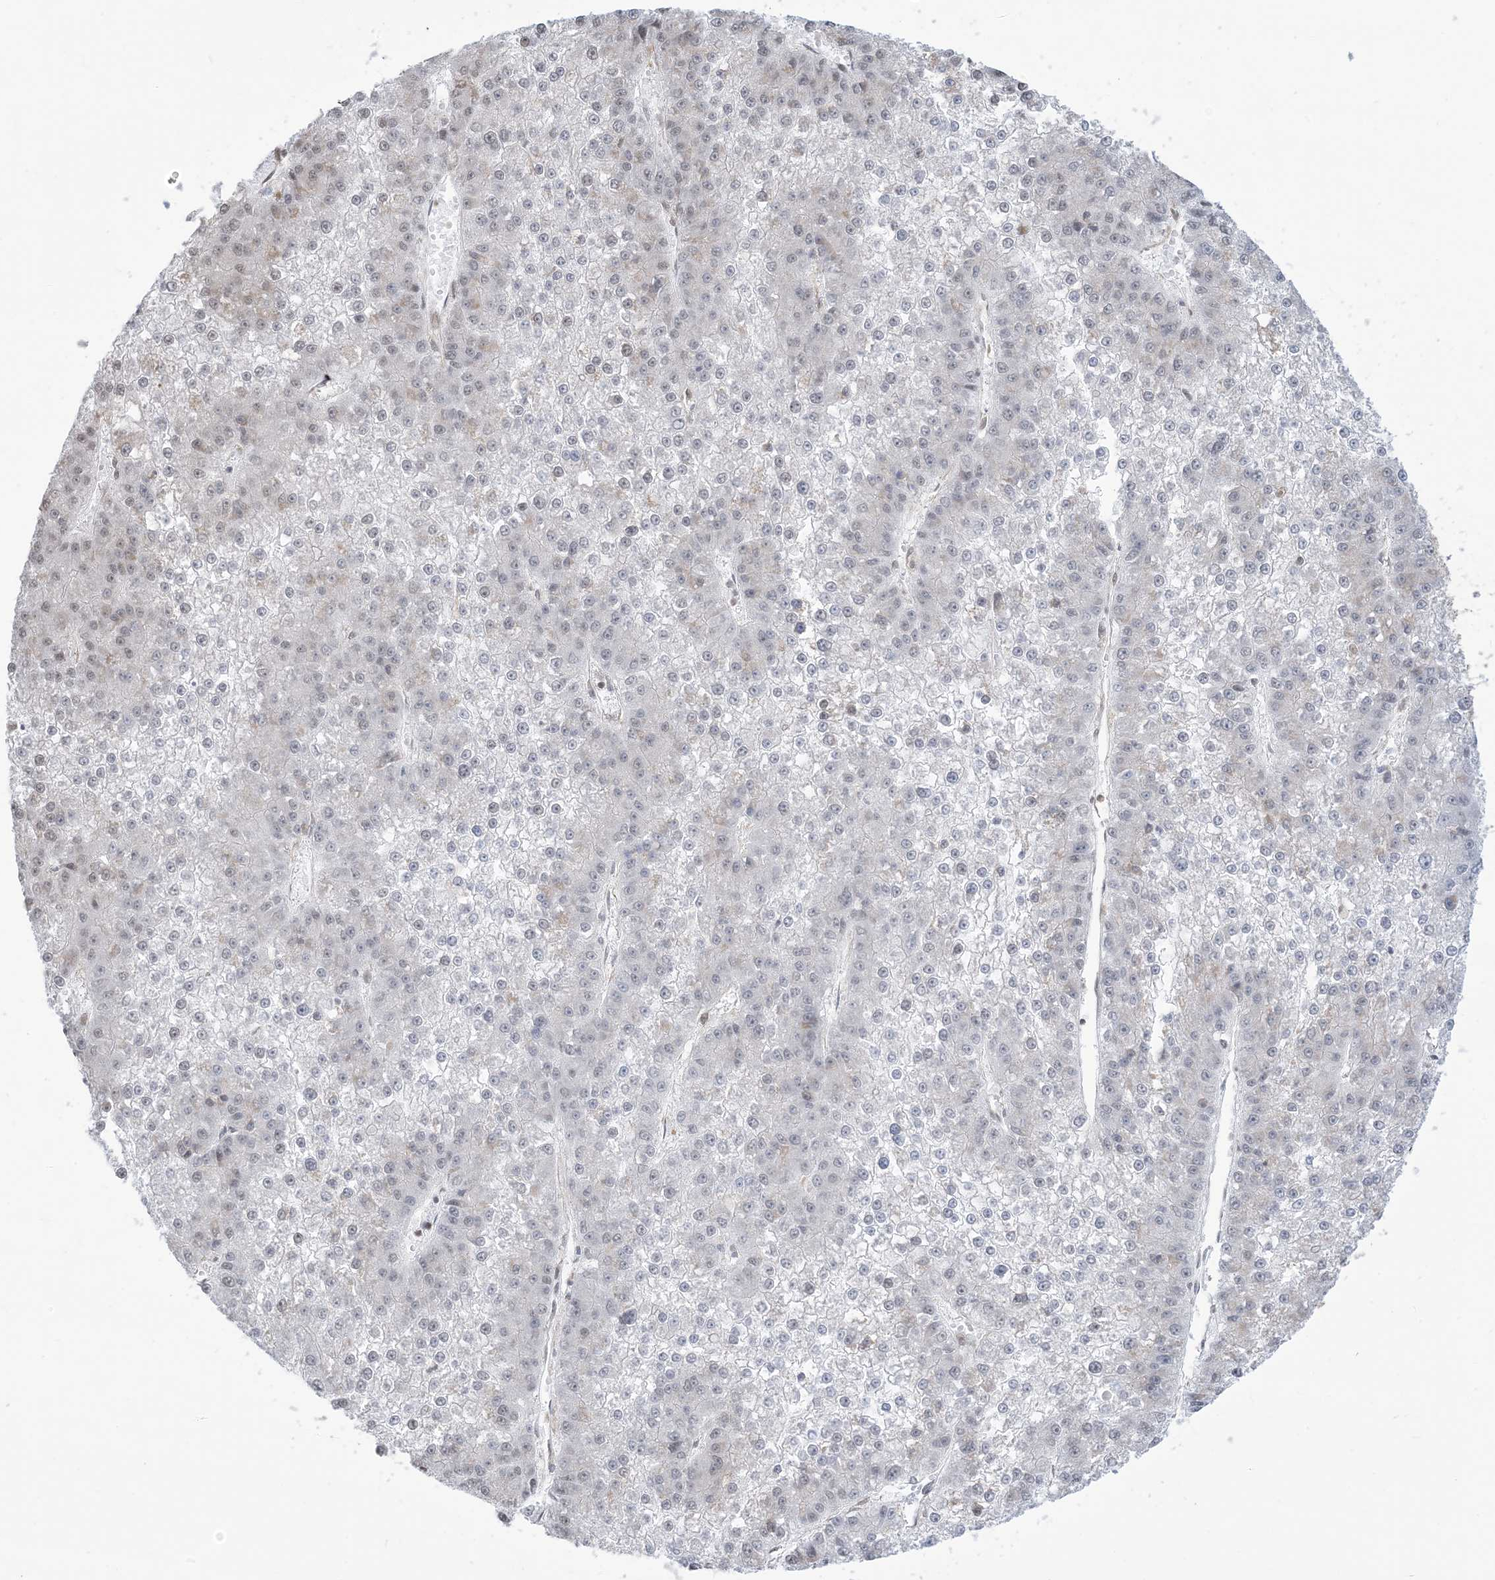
{"staining": {"intensity": "negative", "quantity": "none", "location": "none"}, "tissue": "liver cancer", "cell_type": "Tumor cells", "image_type": "cancer", "snomed": [{"axis": "morphology", "description": "Carcinoma, Hepatocellular, NOS"}, {"axis": "topography", "description": "Liver"}], "caption": "The immunohistochemistry (IHC) micrograph has no significant positivity in tumor cells of liver hepatocellular carcinoma tissue. (Brightfield microscopy of DAB (3,3'-diaminobenzidine) IHC at high magnification).", "gene": "CASP4", "patient": {"sex": "female", "age": 73}}